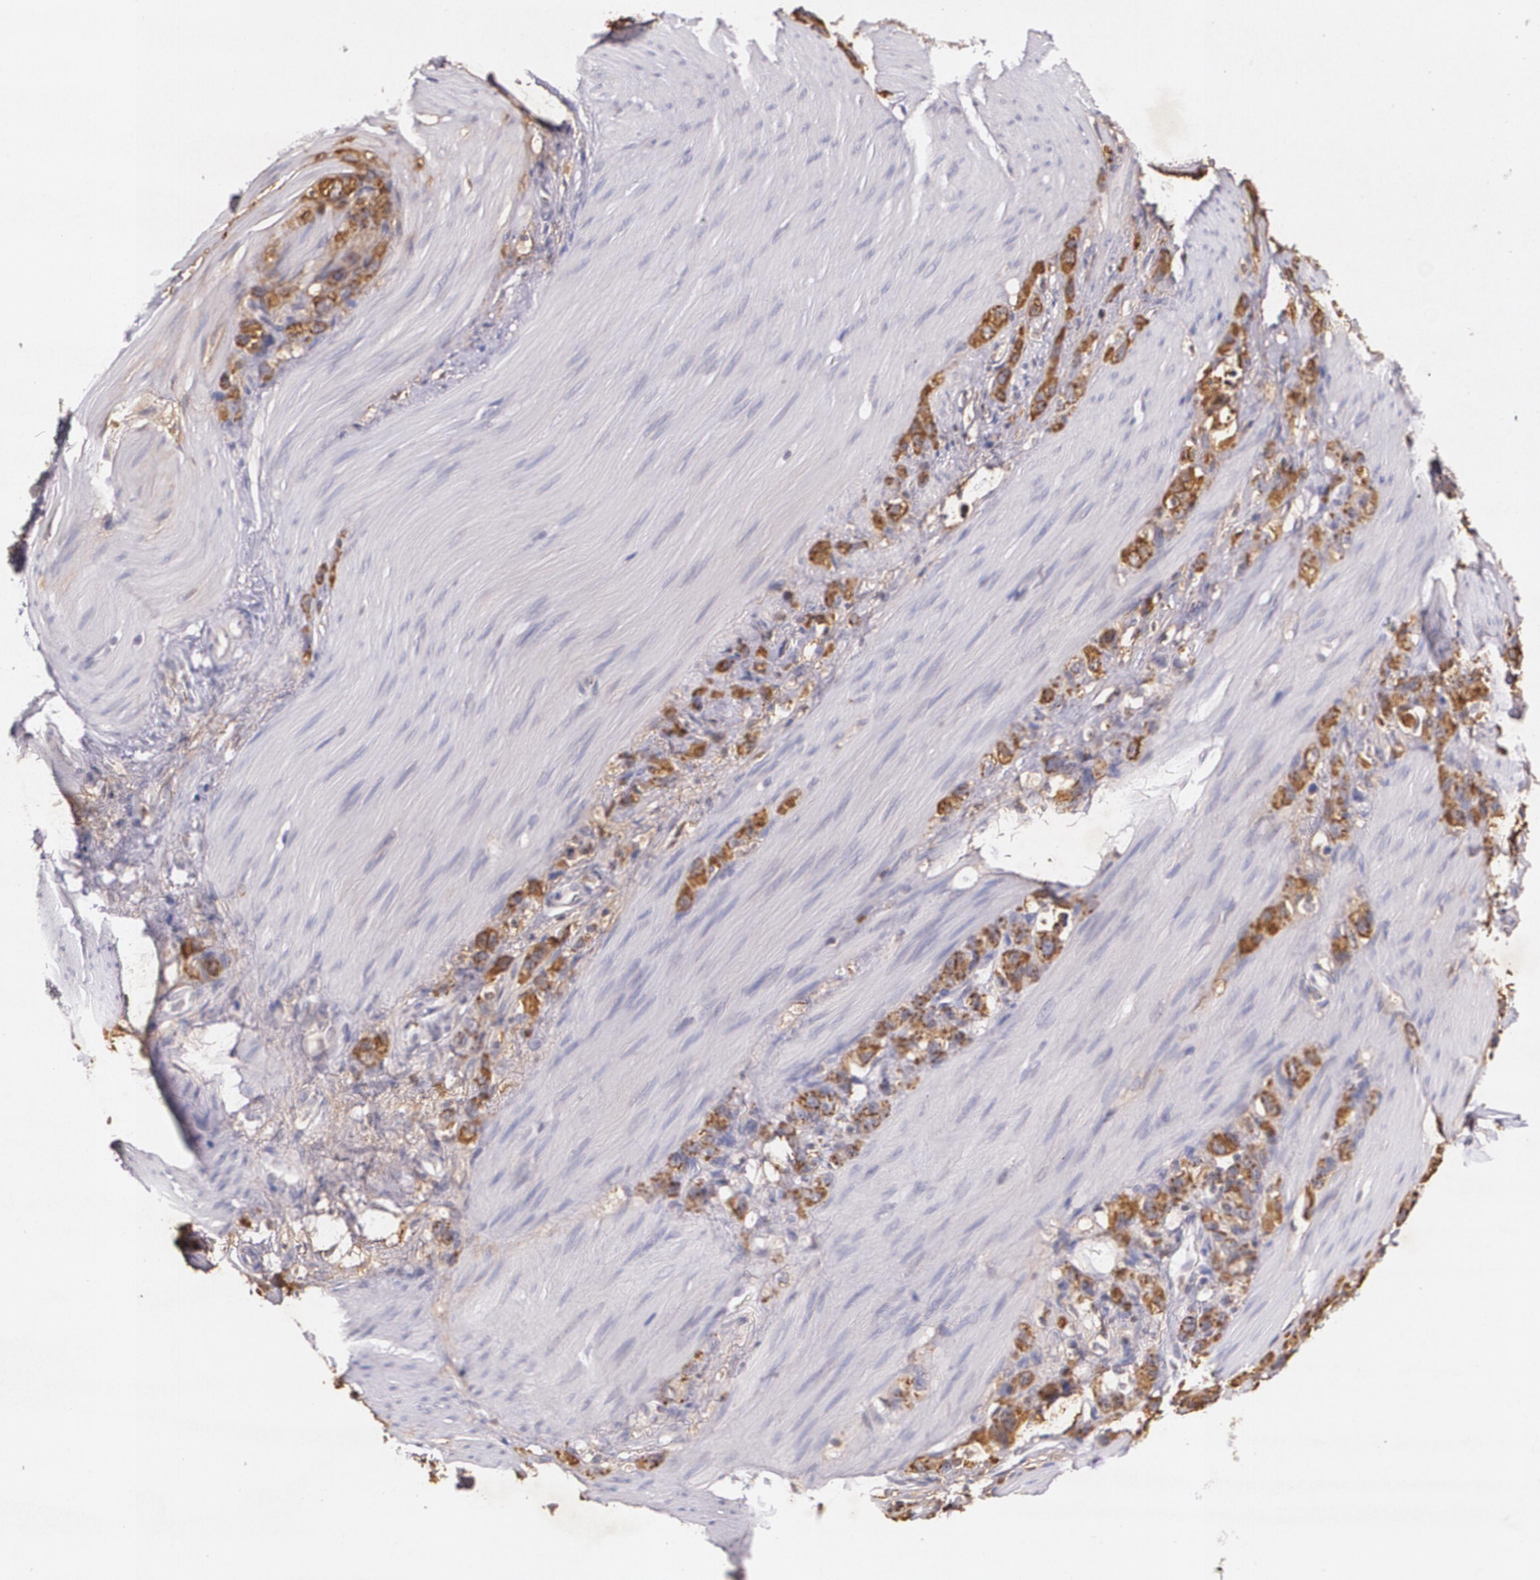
{"staining": {"intensity": "strong", "quantity": ">75%", "location": "cytoplasmic/membranous"}, "tissue": "stomach cancer", "cell_type": "Tumor cells", "image_type": "cancer", "snomed": [{"axis": "morphology", "description": "Normal tissue, NOS"}, {"axis": "morphology", "description": "Adenocarcinoma, NOS"}, {"axis": "morphology", "description": "Adenocarcinoma, High grade"}, {"axis": "topography", "description": "Stomach, upper"}, {"axis": "topography", "description": "Stomach"}], "caption": "The image displays a brown stain indicating the presence of a protein in the cytoplasmic/membranous of tumor cells in stomach cancer (adenocarcinoma (high-grade)).", "gene": "TM4SF1", "patient": {"sex": "female", "age": 65}}